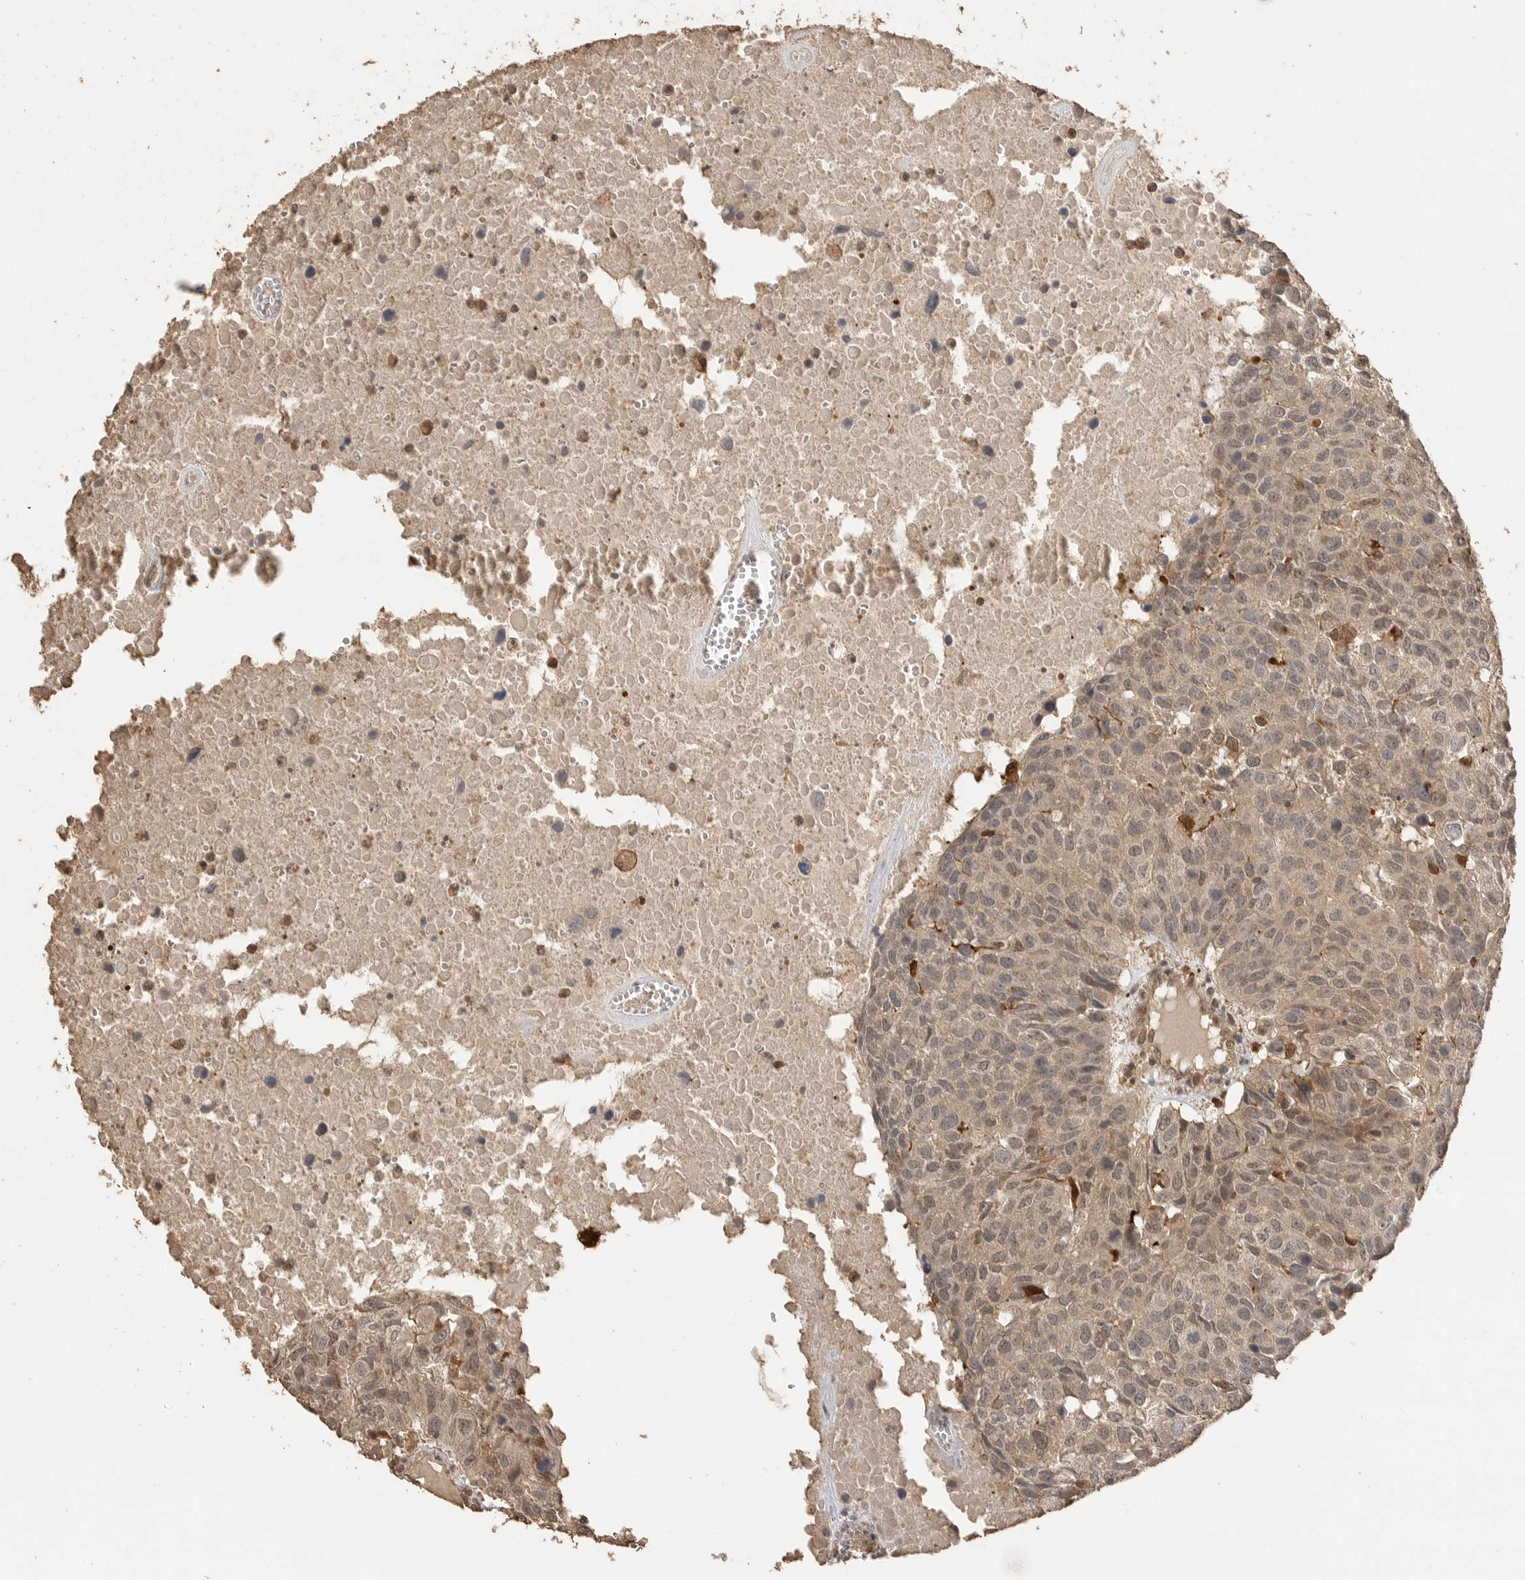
{"staining": {"intensity": "weak", "quantity": "25%-75%", "location": "nuclear"}, "tissue": "head and neck cancer", "cell_type": "Tumor cells", "image_type": "cancer", "snomed": [{"axis": "morphology", "description": "Squamous cell carcinoma, NOS"}, {"axis": "topography", "description": "Head-Neck"}], "caption": "Weak nuclear positivity for a protein is seen in about 25%-75% of tumor cells of head and neck cancer (squamous cell carcinoma) using immunohistochemistry (IHC).", "gene": "MAP2K1", "patient": {"sex": "male", "age": 66}}